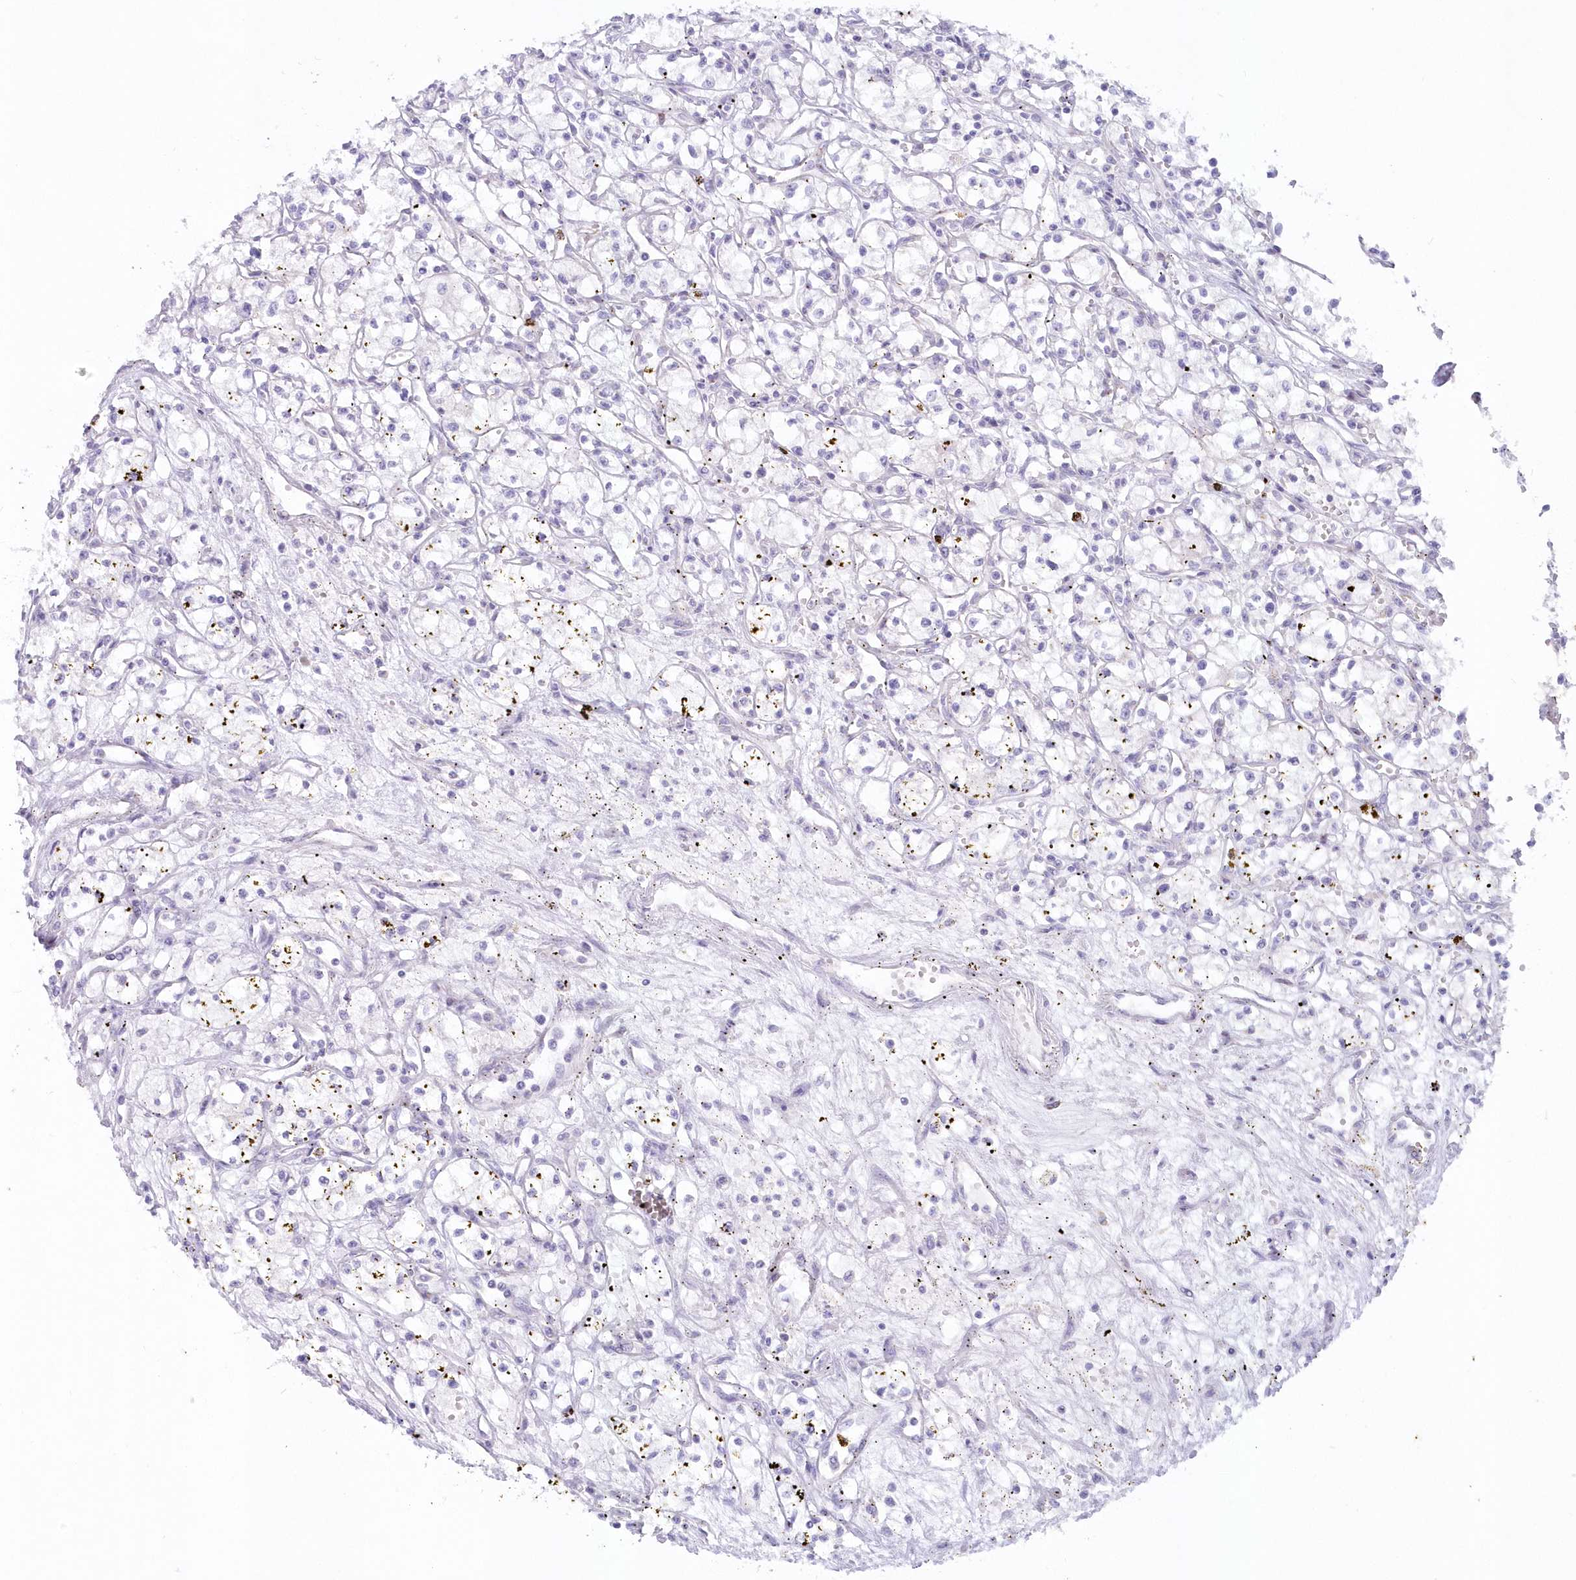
{"staining": {"intensity": "negative", "quantity": "none", "location": "none"}, "tissue": "renal cancer", "cell_type": "Tumor cells", "image_type": "cancer", "snomed": [{"axis": "morphology", "description": "Adenocarcinoma, NOS"}, {"axis": "topography", "description": "Kidney"}], "caption": "Immunohistochemical staining of human adenocarcinoma (renal) exhibits no significant staining in tumor cells.", "gene": "SNED1", "patient": {"sex": "male", "age": 59}}